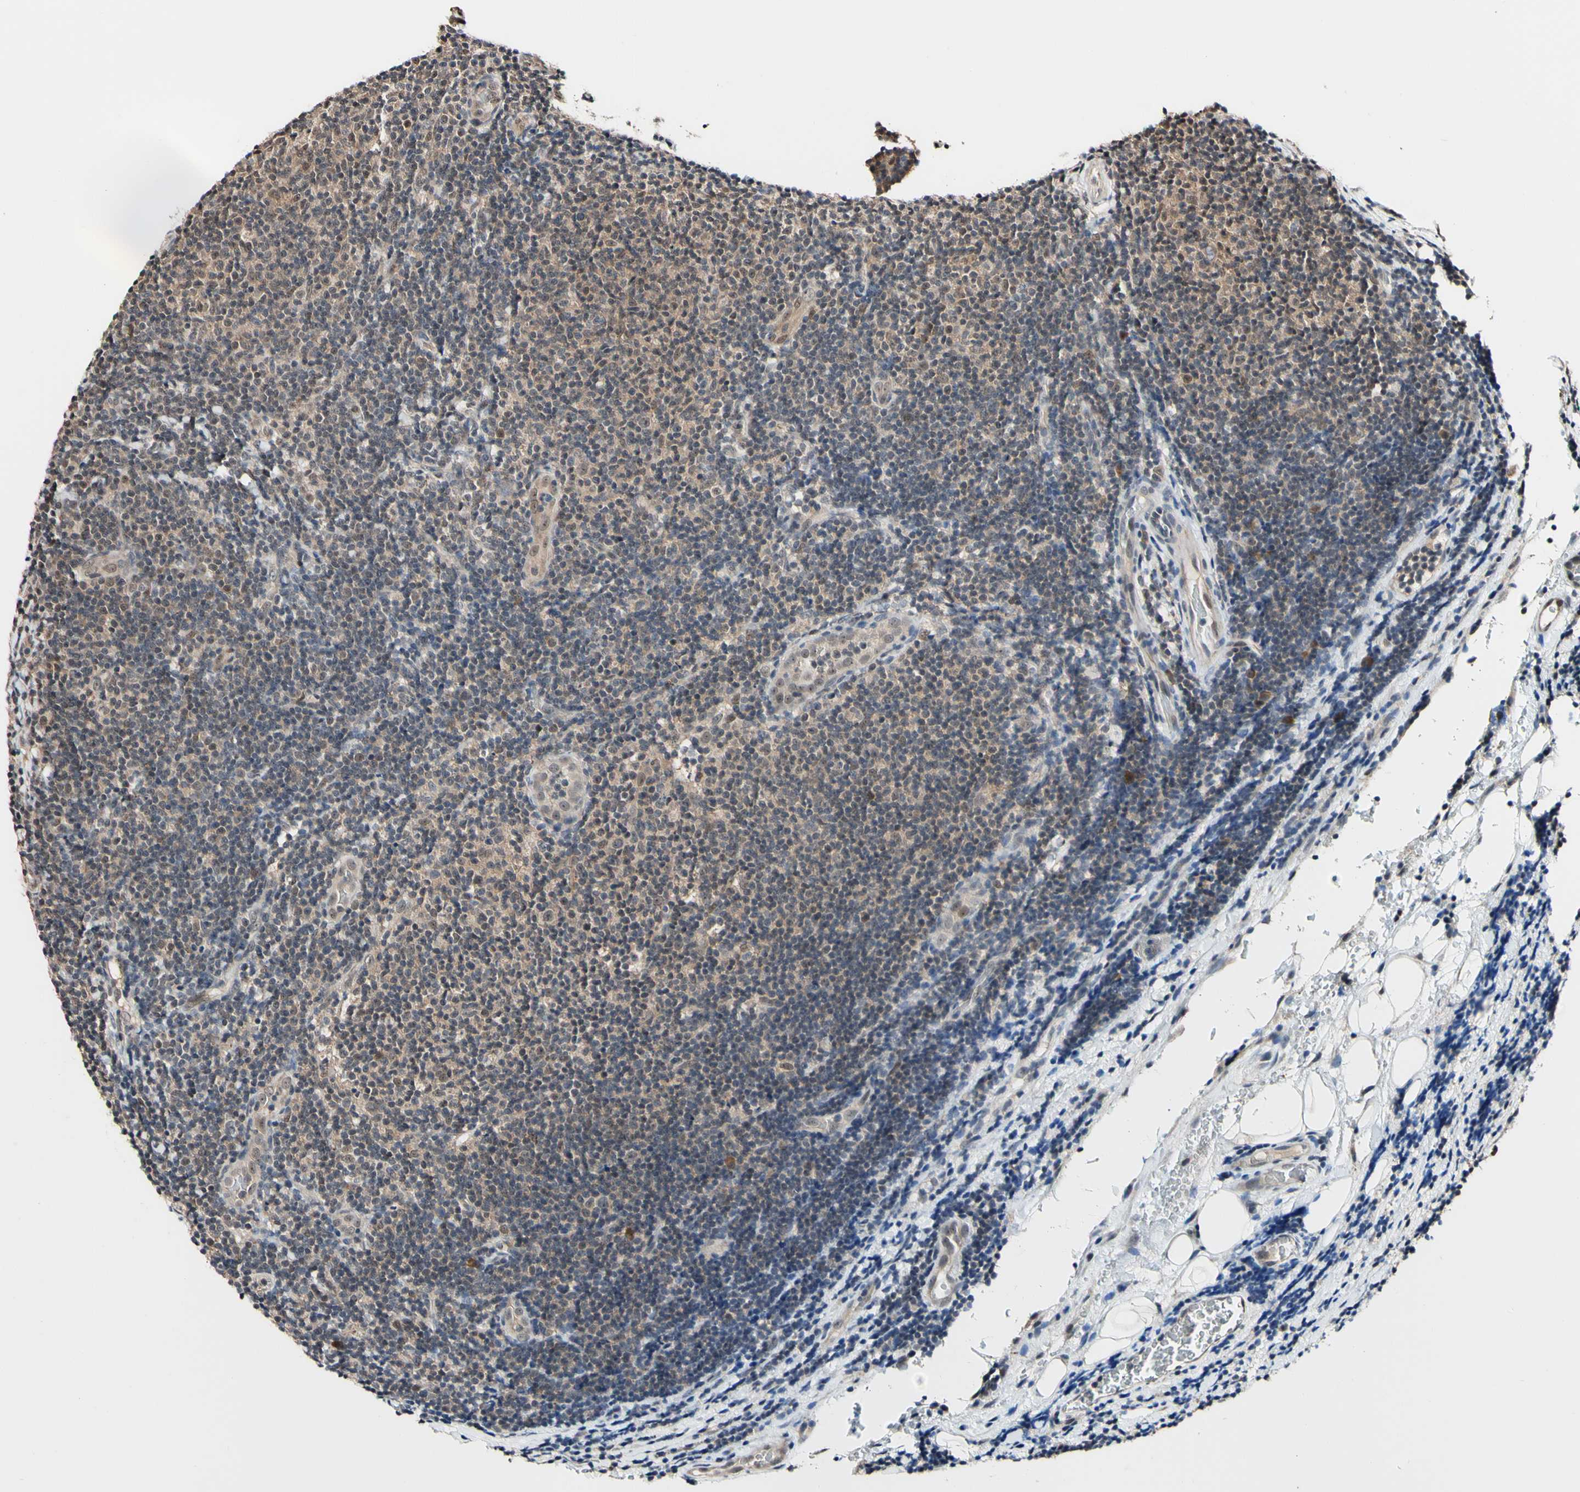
{"staining": {"intensity": "weak", "quantity": ">75%", "location": "cytoplasmic/membranous,nuclear"}, "tissue": "lymphoma", "cell_type": "Tumor cells", "image_type": "cancer", "snomed": [{"axis": "morphology", "description": "Malignant lymphoma, non-Hodgkin's type, Low grade"}, {"axis": "topography", "description": "Lymph node"}], "caption": "Protein expression analysis of human lymphoma reveals weak cytoplasmic/membranous and nuclear expression in approximately >75% of tumor cells.", "gene": "PSMD10", "patient": {"sex": "male", "age": 83}}